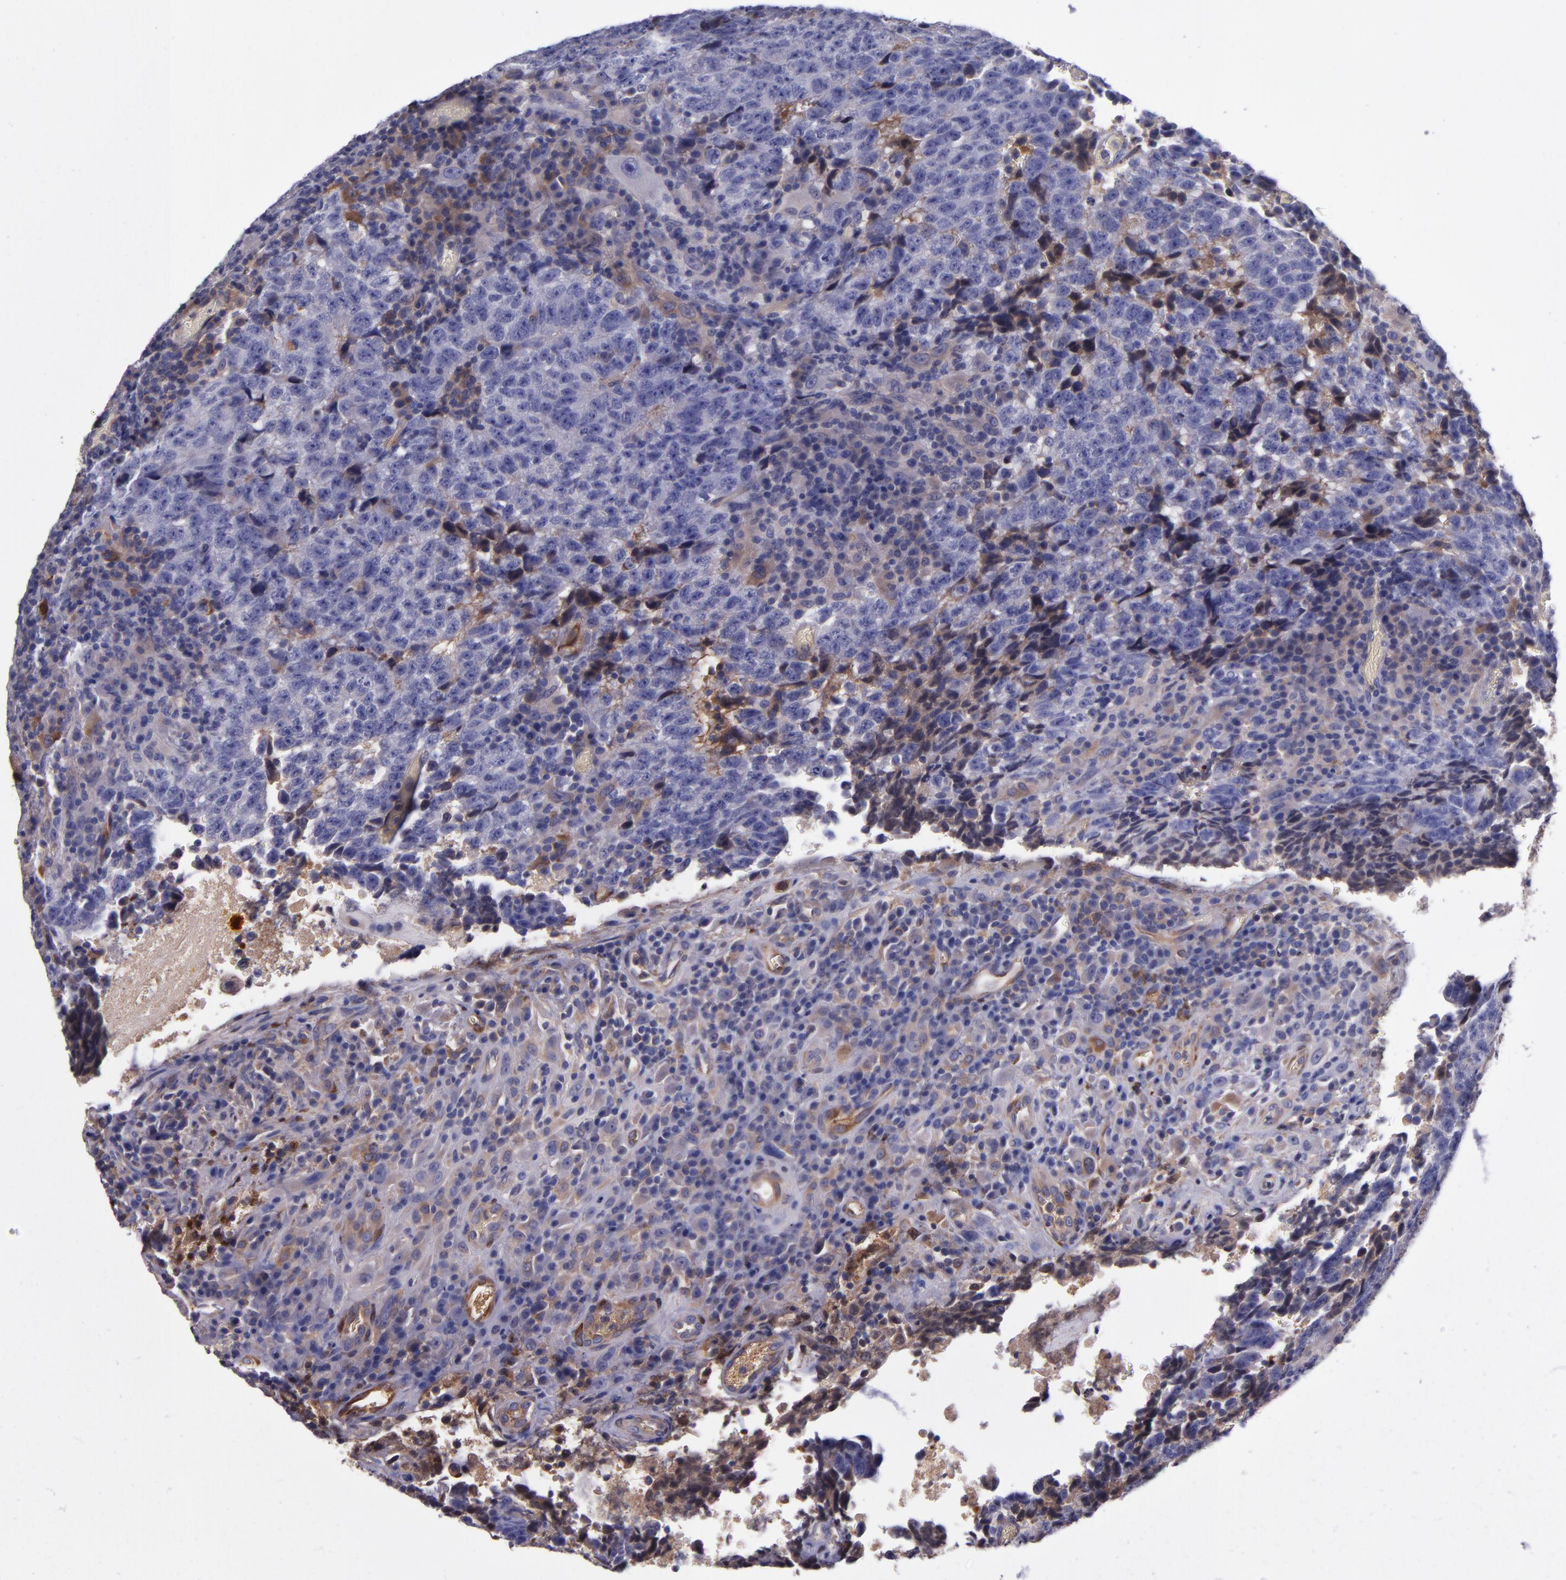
{"staining": {"intensity": "negative", "quantity": "none", "location": "none"}, "tissue": "testis cancer", "cell_type": "Tumor cells", "image_type": "cancer", "snomed": [{"axis": "morphology", "description": "Necrosis, NOS"}, {"axis": "morphology", "description": "Carcinoma, Embryonal, NOS"}, {"axis": "topography", "description": "Testis"}], "caption": "Histopathology image shows no protein expression in tumor cells of testis cancer tissue.", "gene": "CLEC3B", "patient": {"sex": "male", "age": 19}}